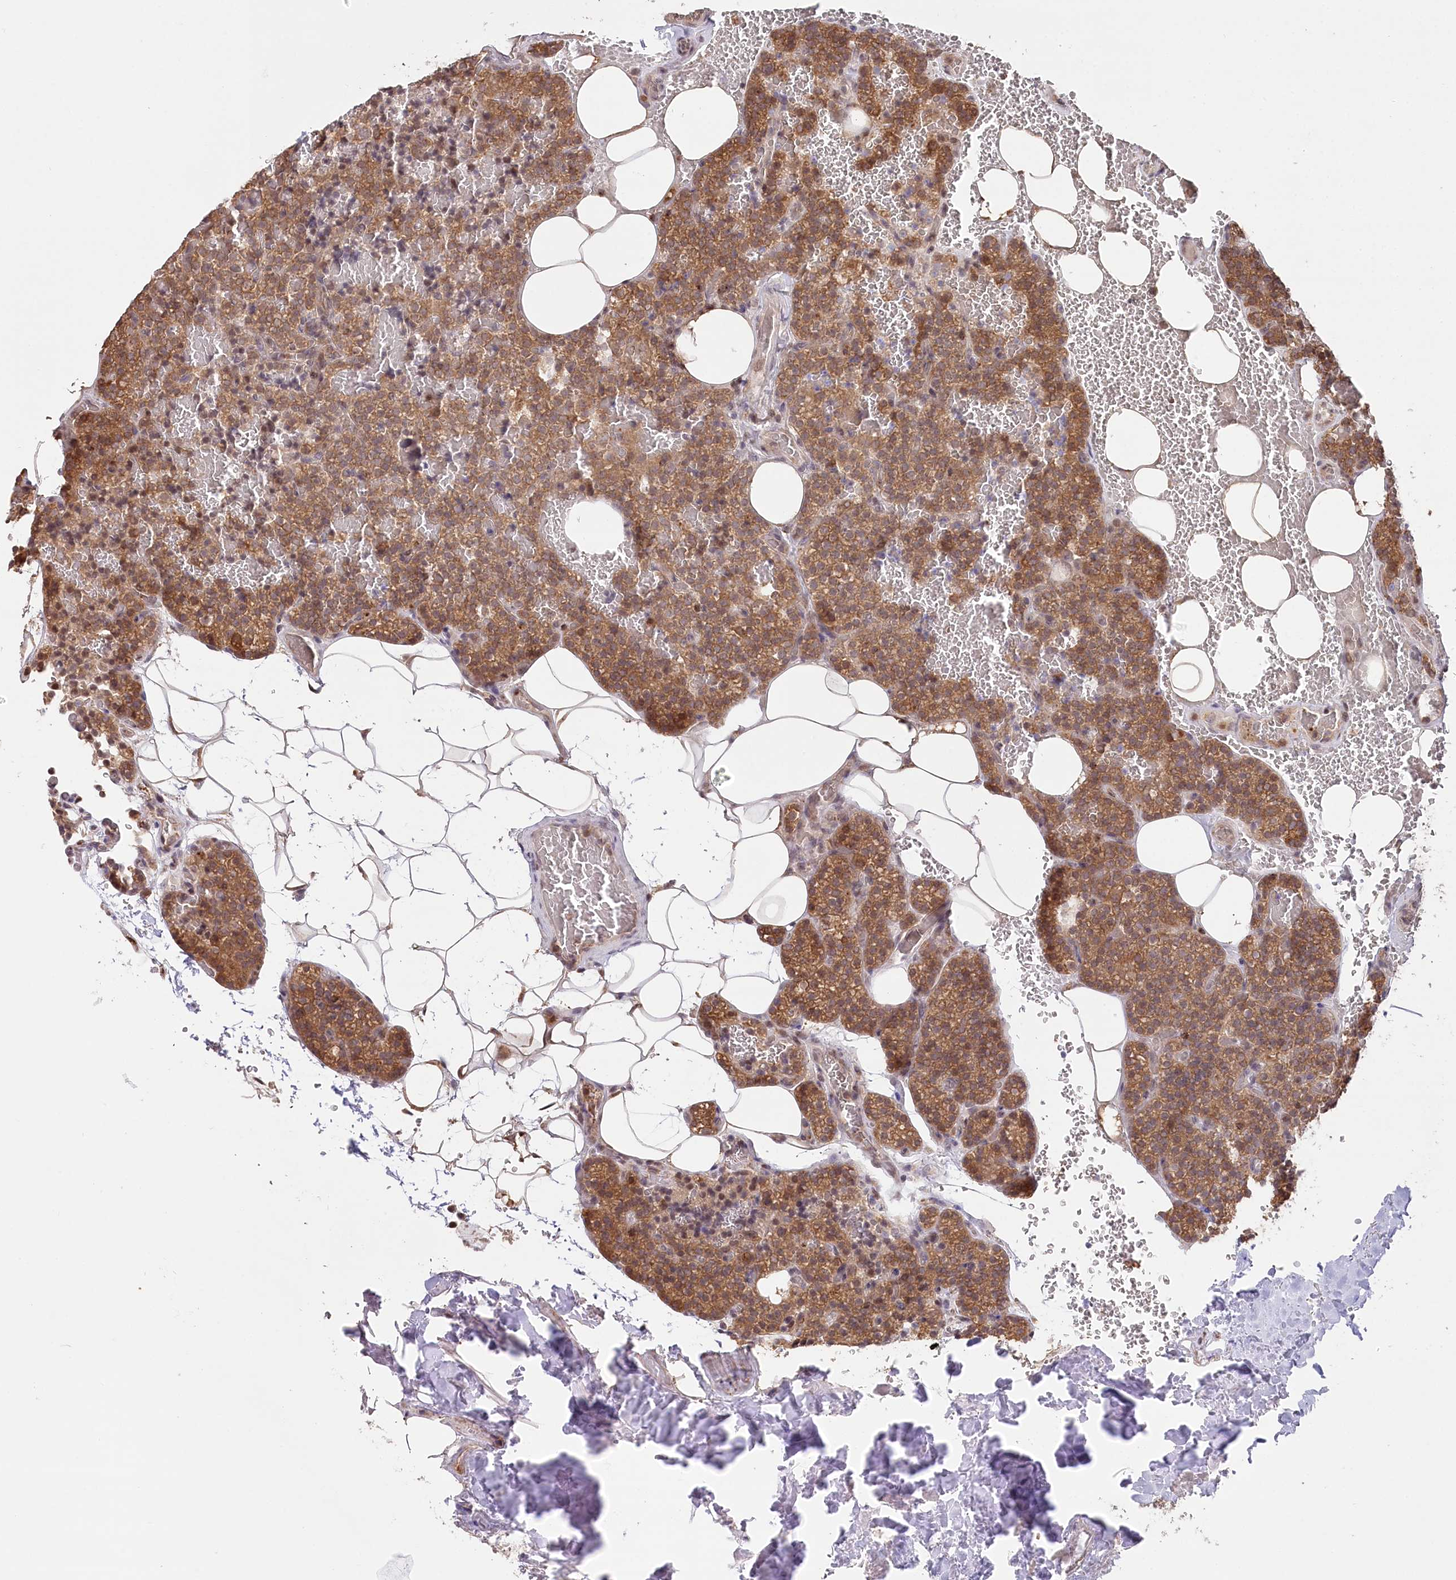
{"staining": {"intensity": "moderate", "quantity": ">75%", "location": "cytoplasmic/membranous,nuclear"}, "tissue": "parathyroid gland", "cell_type": "Glandular cells", "image_type": "normal", "snomed": [{"axis": "morphology", "description": "Normal tissue, NOS"}, {"axis": "topography", "description": "Parathyroid gland"}], "caption": "IHC photomicrograph of benign human parathyroid gland stained for a protein (brown), which exhibits medium levels of moderate cytoplasmic/membranous,nuclear staining in about >75% of glandular cells.", "gene": "CCSER2", "patient": {"sex": "male", "age": 50}}